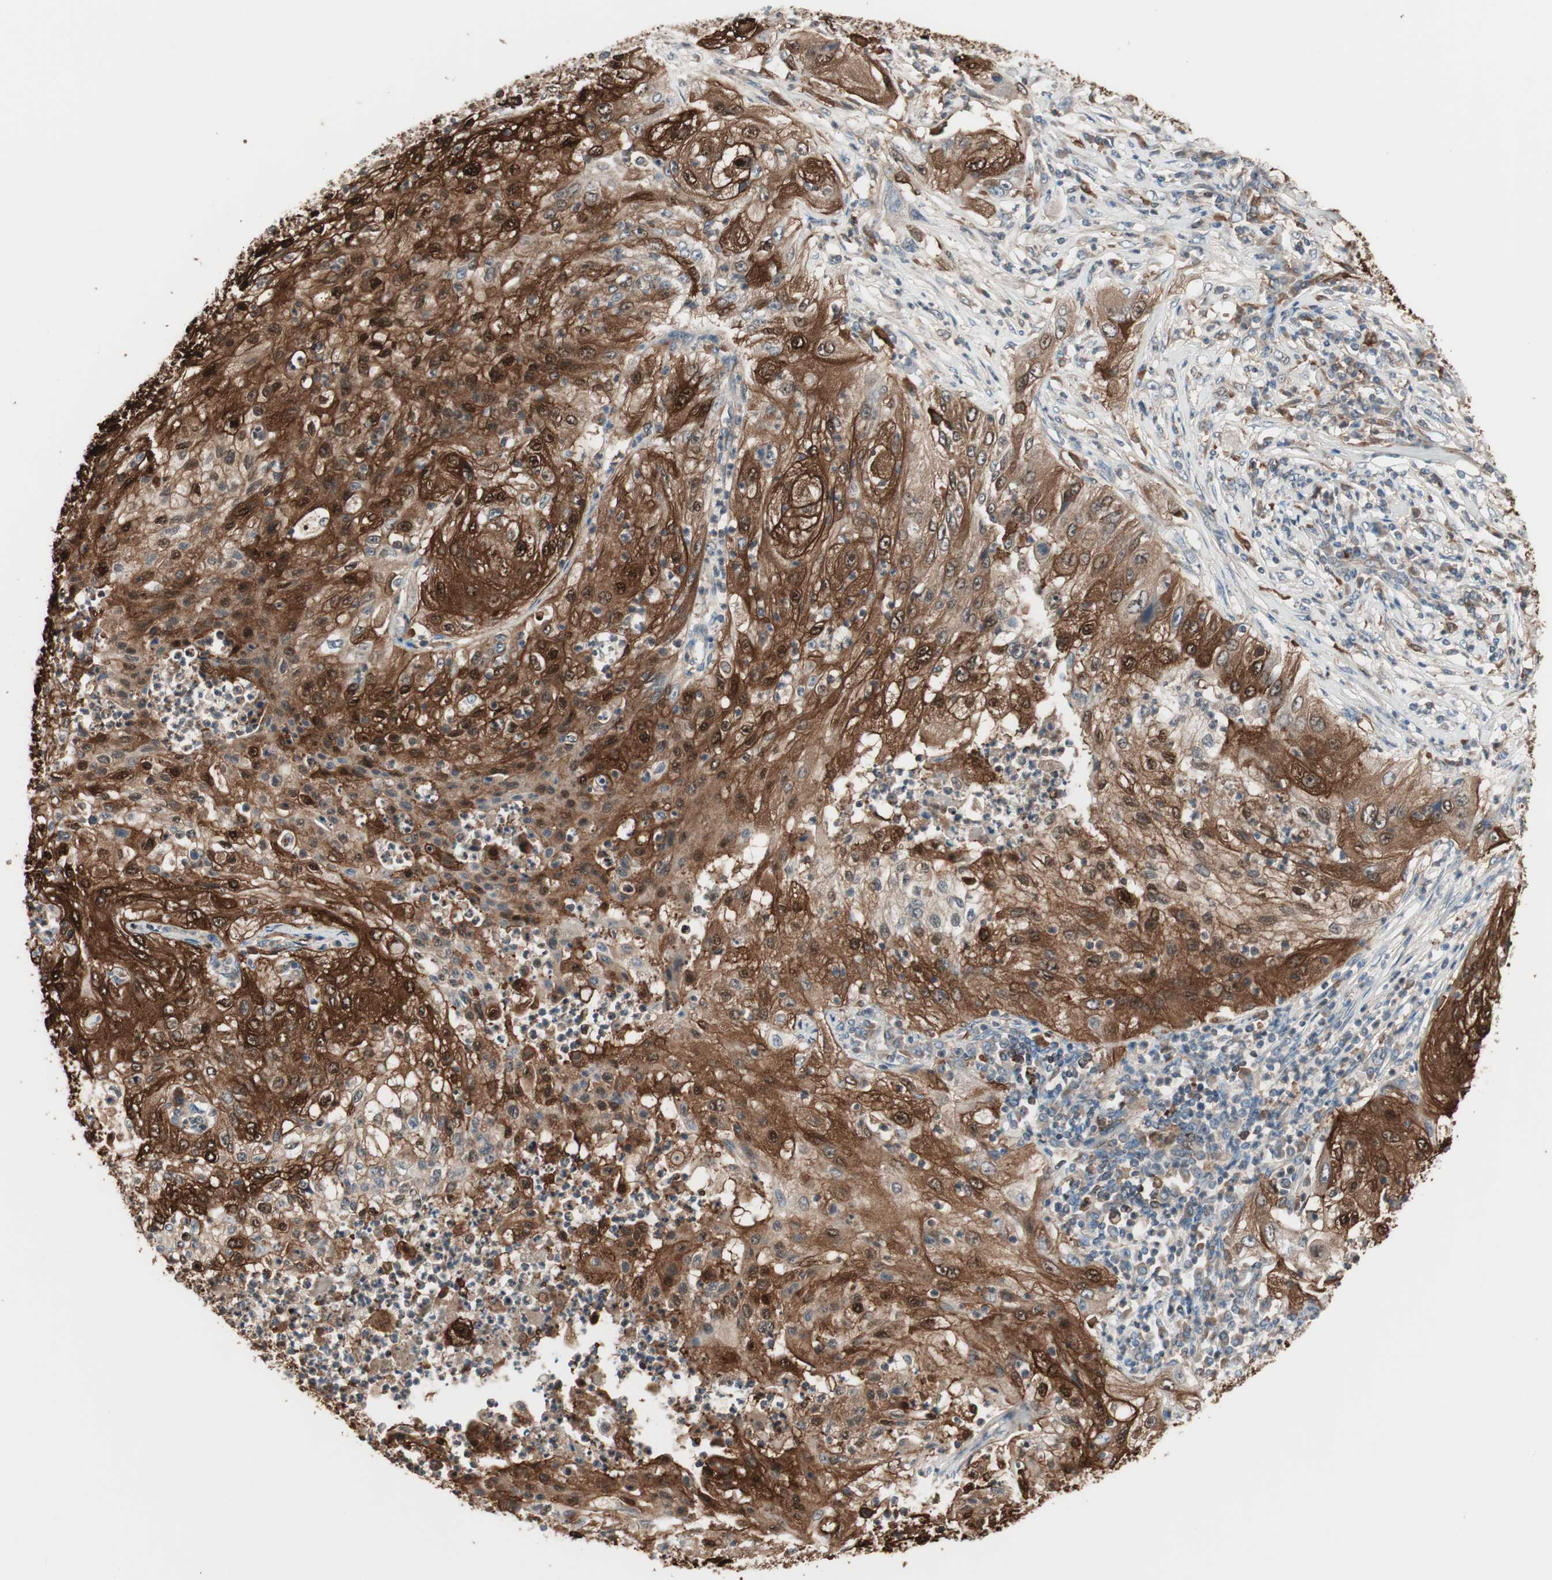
{"staining": {"intensity": "strong", "quantity": ">75%", "location": "cytoplasmic/membranous,nuclear"}, "tissue": "lung cancer", "cell_type": "Tumor cells", "image_type": "cancer", "snomed": [{"axis": "morphology", "description": "Inflammation, NOS"}, {"axis": "morphology", "description": "Squamous cell carcinoma, NOS"}, {"axis": "topography", "description": "Lymph node"}, {"axis": "topography", "description": "Soft tissue"}, {"axis": "topography", "description": "Lung"}], "caption": "High-power microscopy captured an immunohistochemistry (IHC) histopathology image of lung cancer, revealing strong cytoplasmic/membranous and nuclear staining in about >75% of tumor cells.", "gene": "STAB1", "patient": {"sex": "male", "age": 66}}